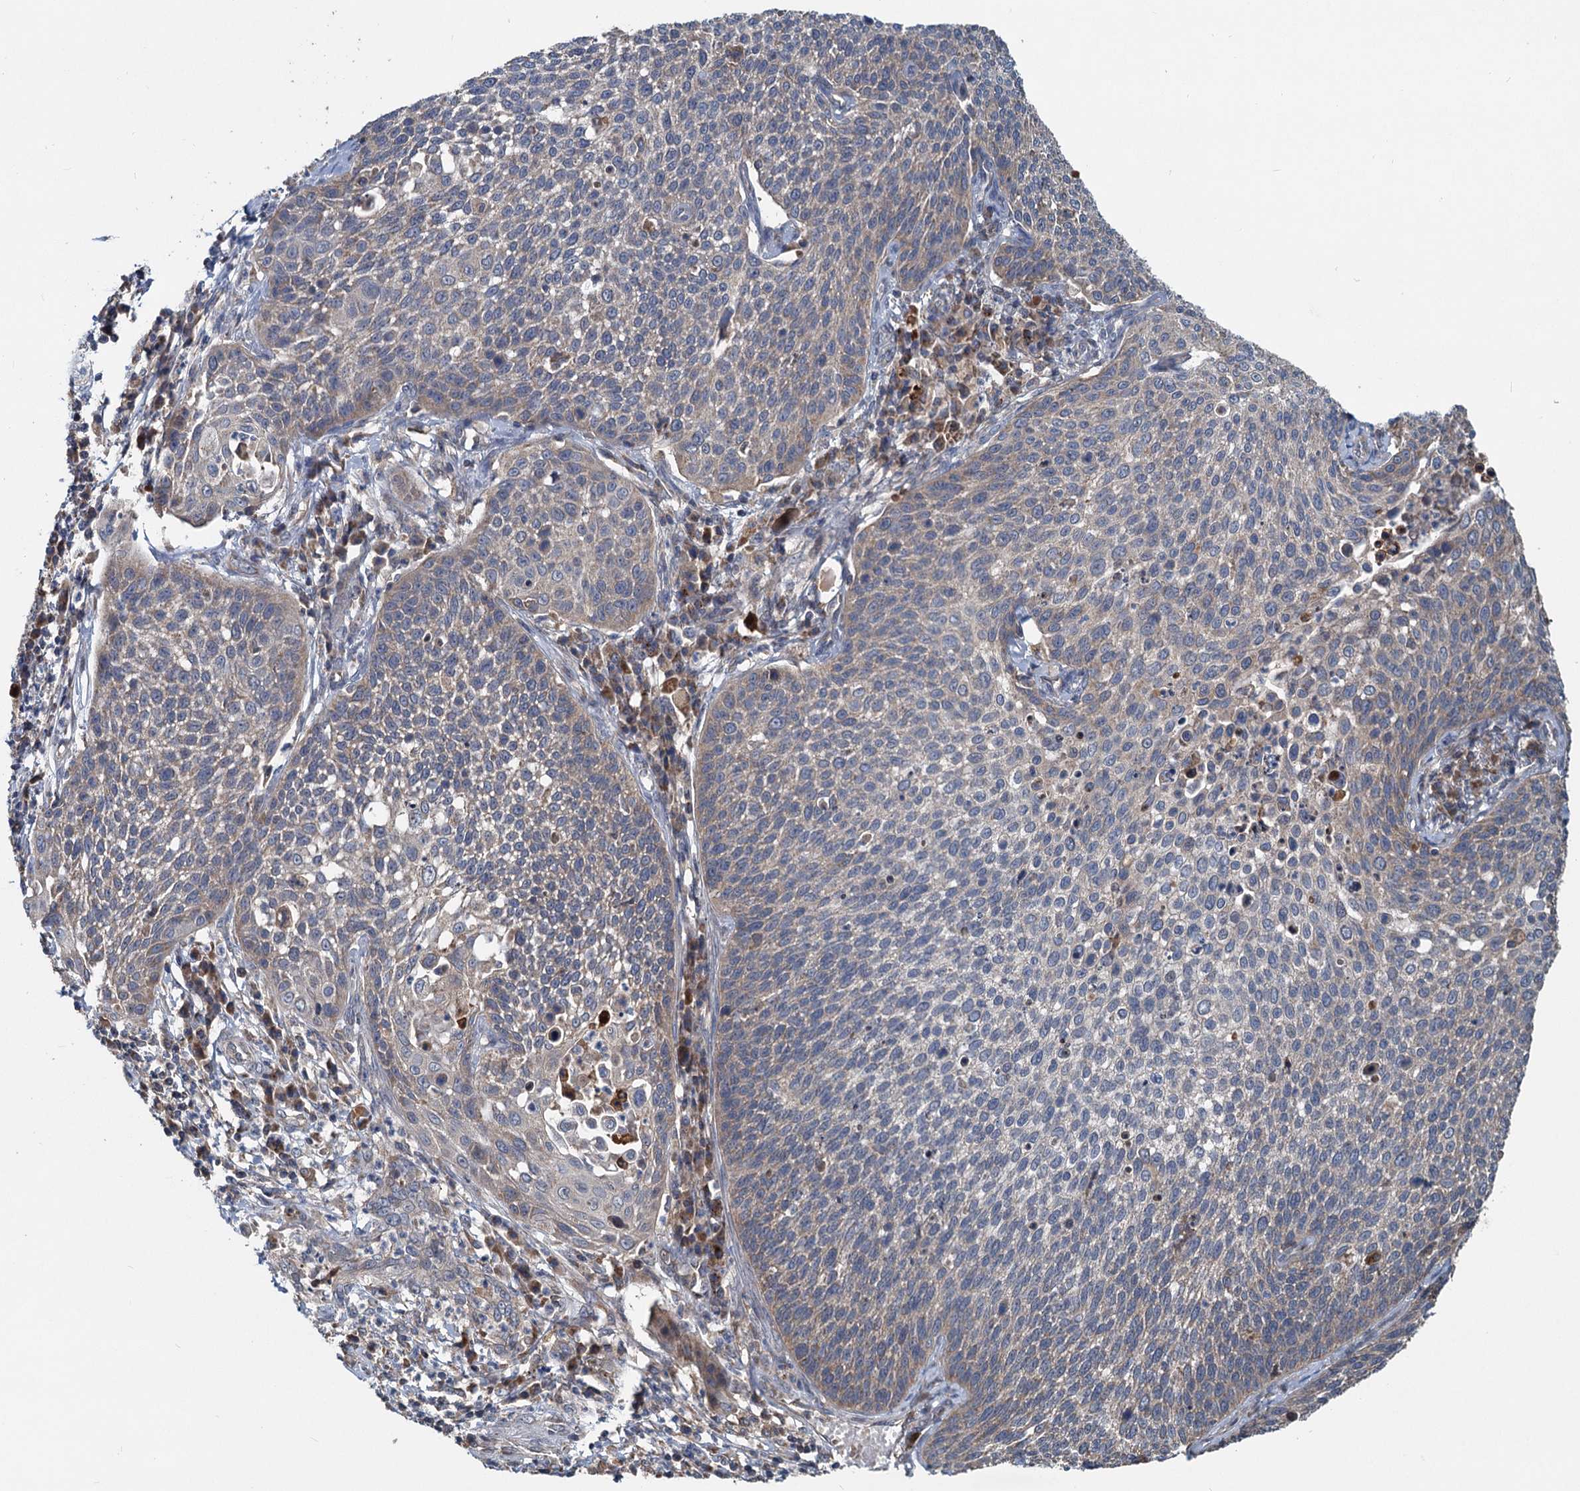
{"staining": {"intensity": "weak", "quantity": "<25%", "location": "cytoplasmic/membranous"}, "tissue": "cervical cancer", "cell_type": "Tumor cells", "image_type": "cancer", "snomed": [{"axis": "morphology", "description": "Squamous cell carcinoma, NOS"}, {"axis": "topography", "description": "Cervix"}], "caption": "Immunohistochemical staining of cervical squamous cell carcinoma displays no significant positivity in tumor cells.", "gene": "OTUB1", "patient": {"sex": "female", "age": 34}}